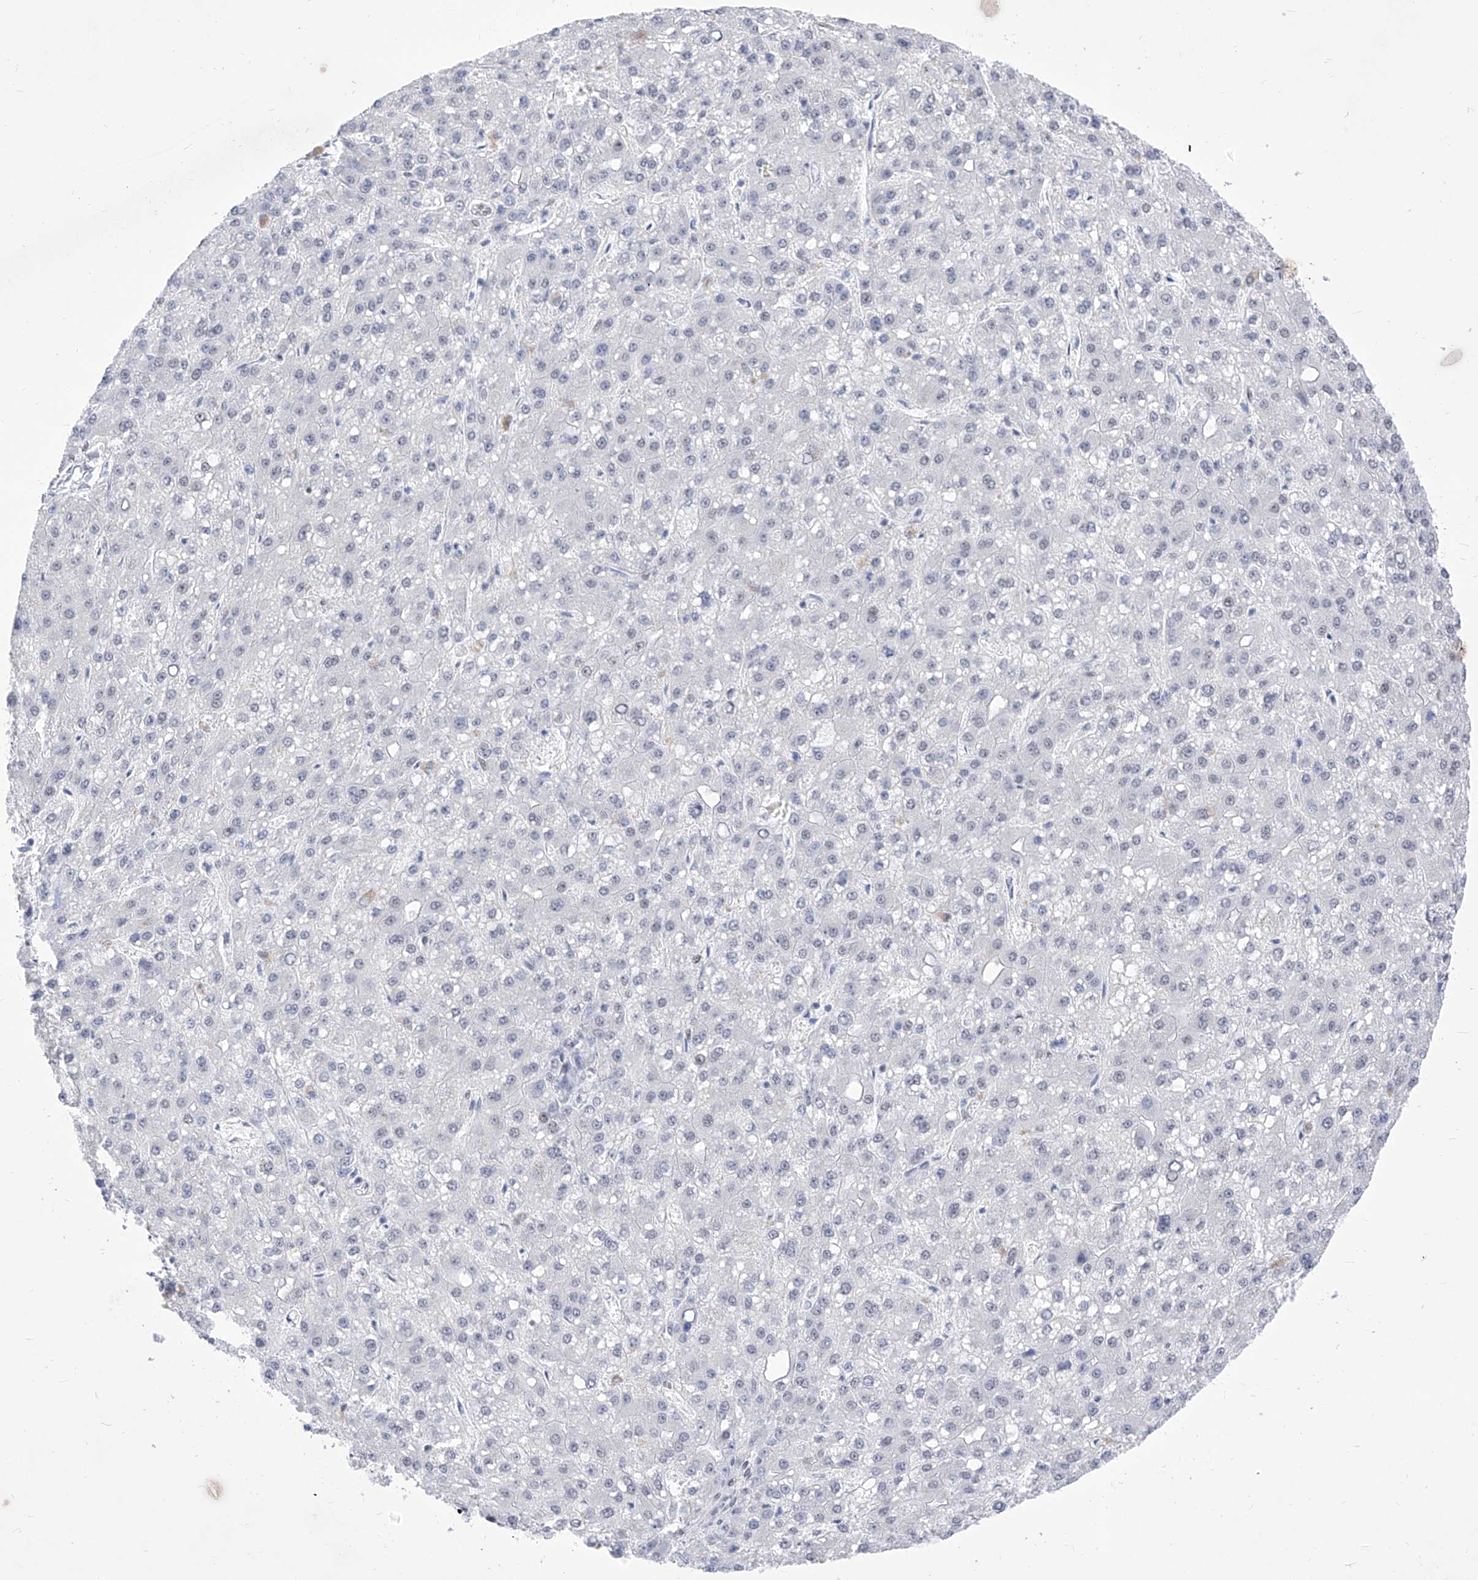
{"staining": {"intensity": "negative", "quantity": "none", "location": "none"}, "tissue": "liver cancer", "cell_type": "Tumor cells", "image_type": "cancer", "snomed": [{"axis": "morphology", "description": "Carcinoma, Hepatocellular, NOS"}, {"axis": "topography", "description": "Liver"}], "caption": "A high-resolution histopathology image shows immunohistochemistry staining of liver cancer (hepatocellular carcinoma), which reveals no significant positivity in tumor cells.", "gene": "ATN1", "patient": {"sex": "male", "age": 67}}